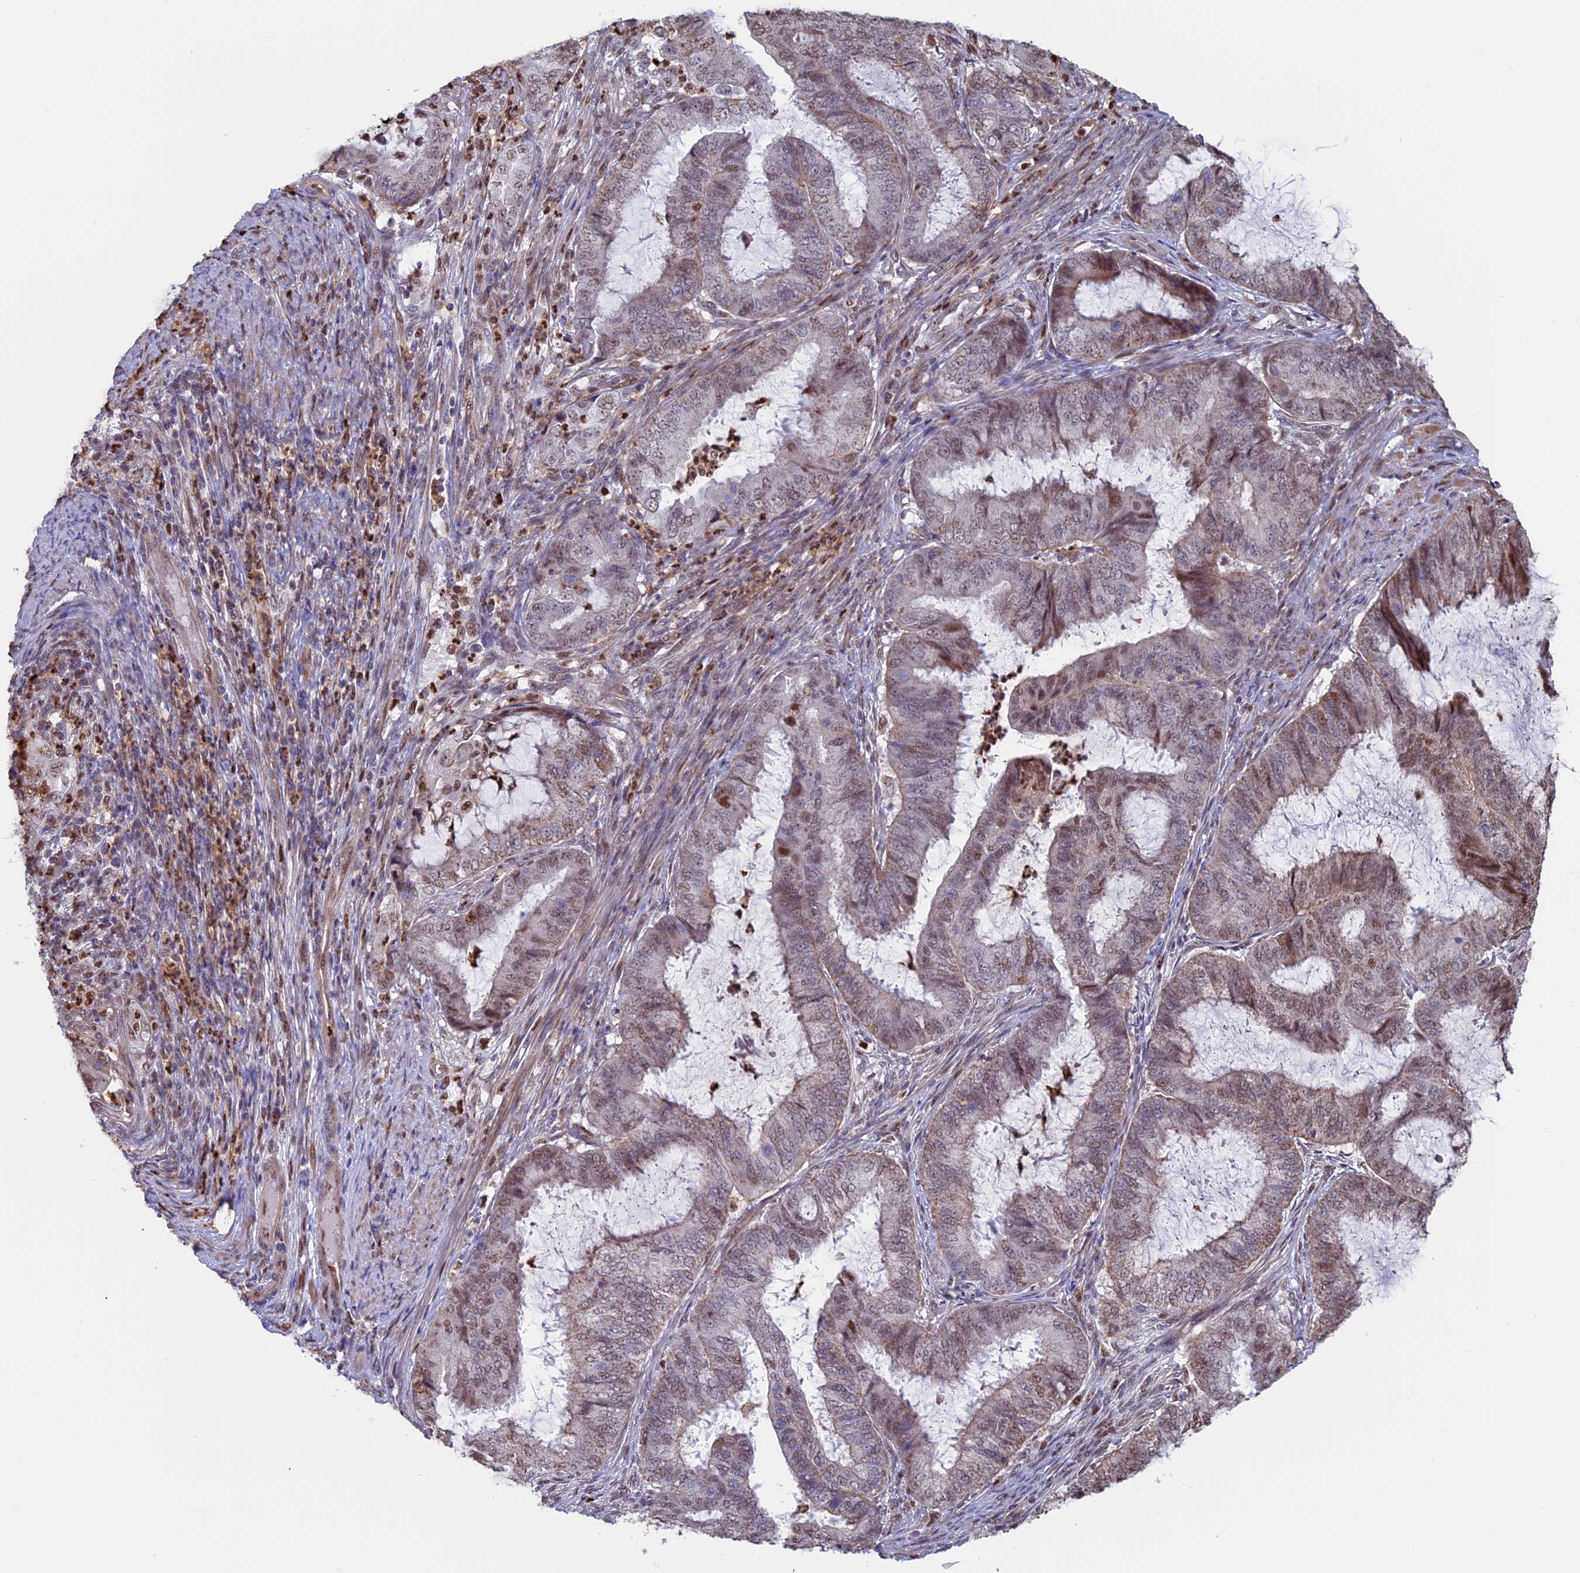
{"staining": {"intensity": "moderate", "quantity": "<25%", "location": "nuclear"}, "tissue": "endometrial cancer", "cell_type": "Tumor cells", "image_type": "cancer", "snomed": [{"axis": "morphology", "description": "Adenocarcinoma, NOS"}, {"axis": "topography", "description": "Endometrium"}], "caption": "Endometrial adenocarcinoma tissue displays moderate nuclear staining in approximately <25% of tumor cells, visualized by immunohistochemistry.", "gene": "ACSS1", "patient": {"sex": "female", "age": 51}}